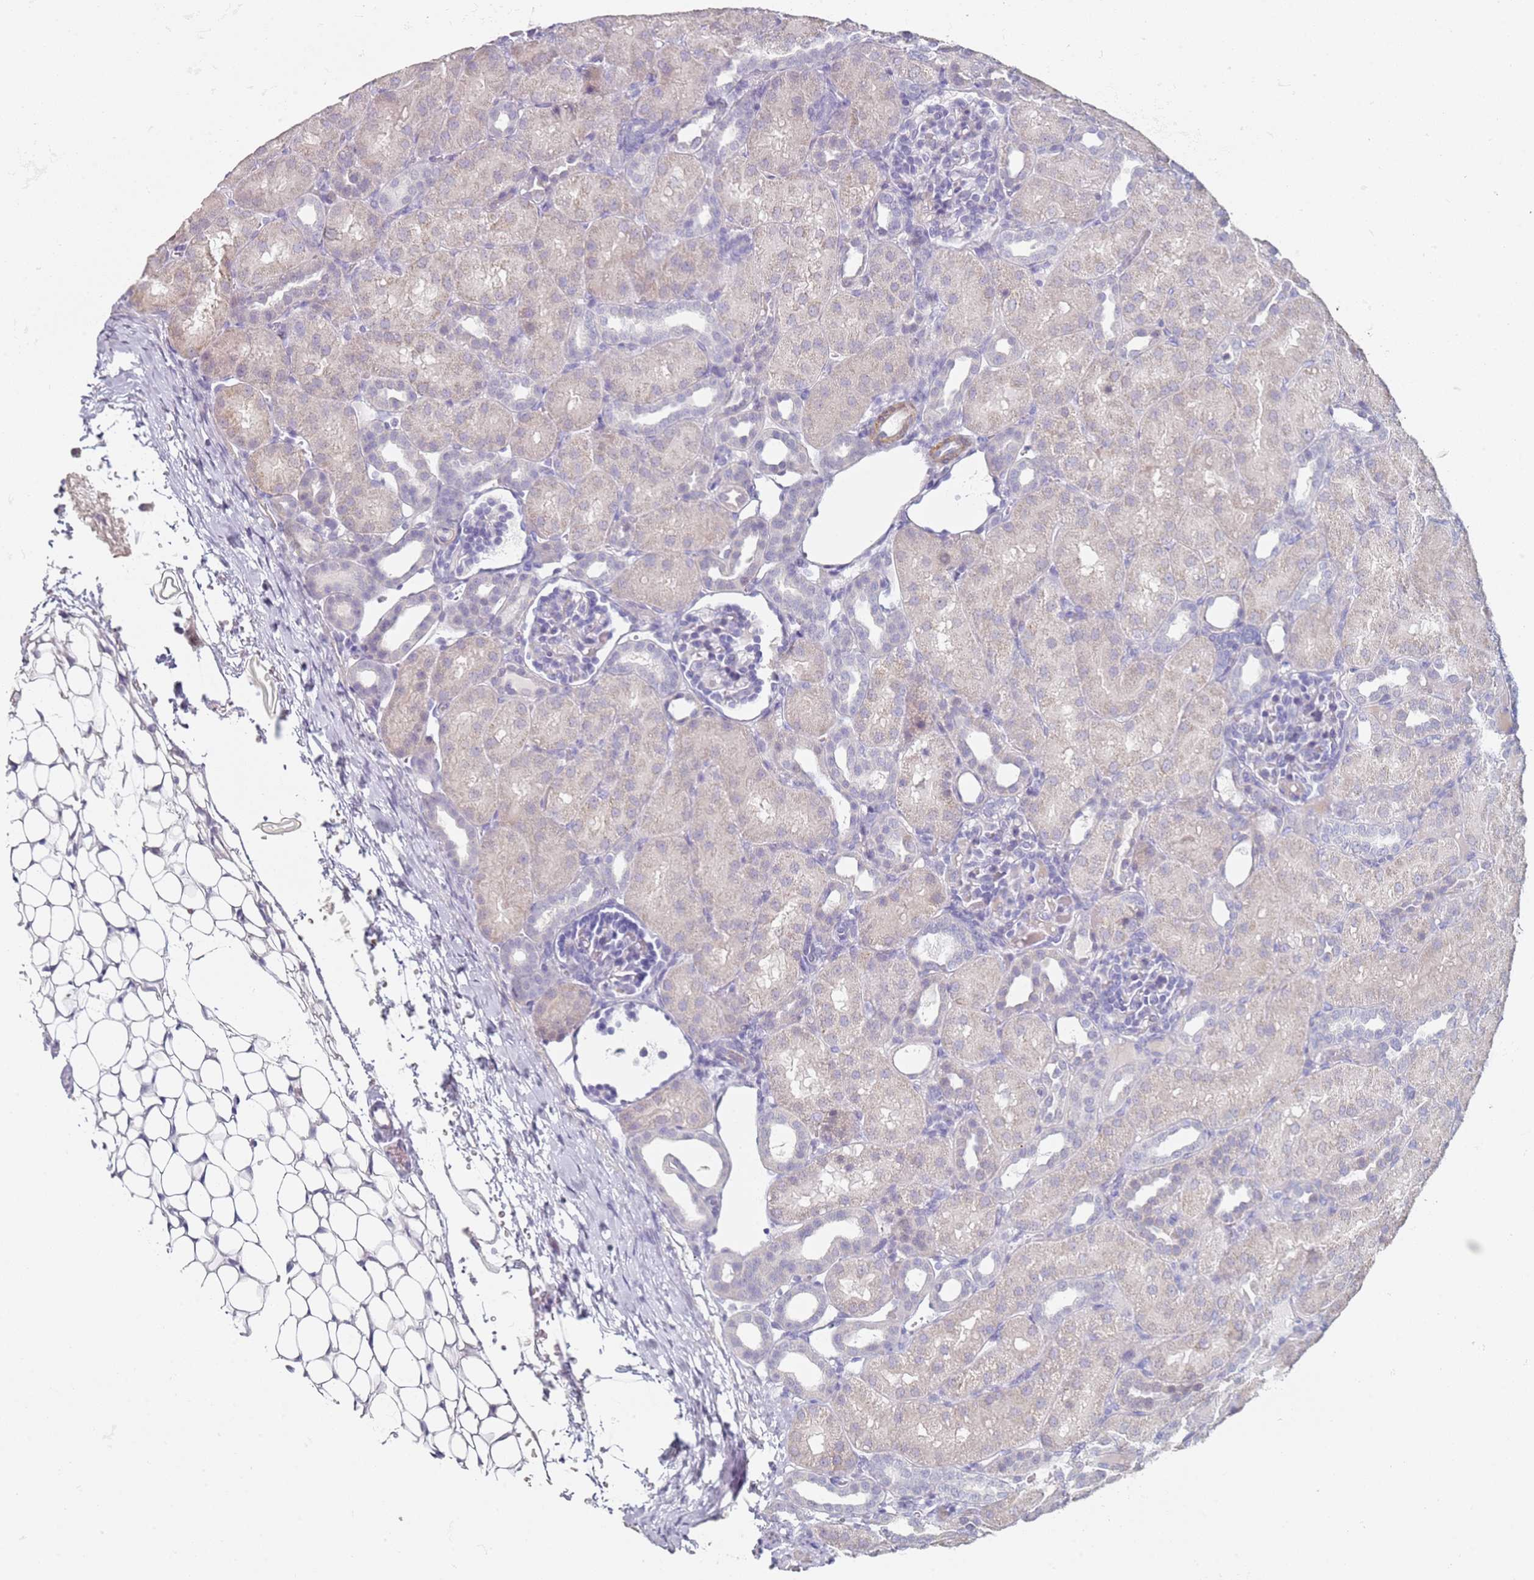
{"staining": {"intensity": "negative", "quantity": "none", "location": "none"}, "tissue": "kidney", "cell_type": "Cells in glomeruli", "image_type": "normal", "snomed": [{"axis": "morphology", "description": "Normal tissue, NOS"}, {"axis": "topography", "description": "Kidney"}], "caption": "Immunohistochemical staining of unremarkable human kidney shows no significant staining in cells in glomeruli. (Immunohistochemistry (ihc), brightfield microscopy, high magnification).", "gene": "DNAH11", "patient": {"sex": "male", "age": 1}}